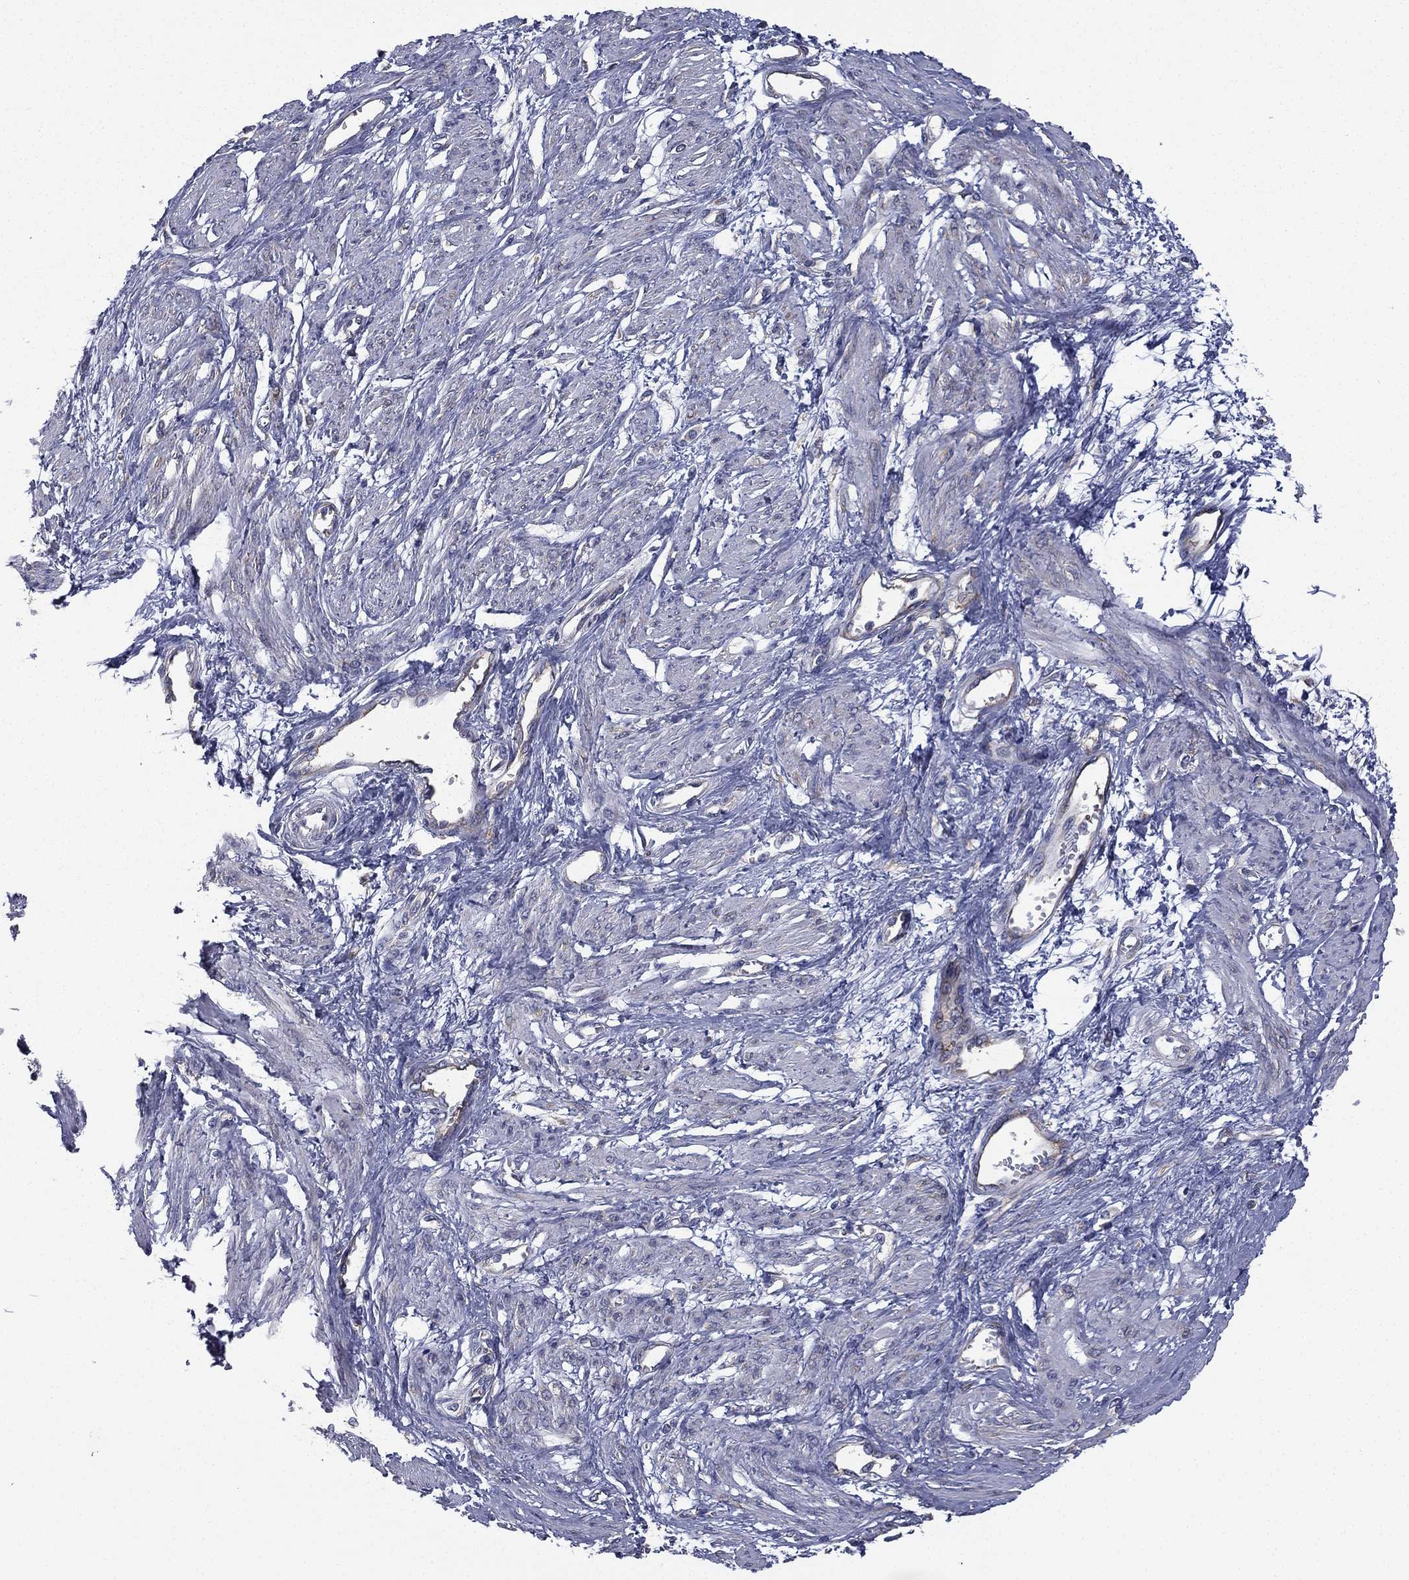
{"staining": {"intensity": "negative", "quantity": "none", "location": "none"}, "tissue": "smooth muscle", "cell_type": "Smooth muscle cells", "image_type": "normal", "snomed": [{"axis": "morphology", "description": "Normal tissue, NOS"}, {"axis": "topography", "description": "Smooth muscle"}, {"axis": "topography", "description": "Uterus"}], "caption": "Immunohistochemistry (IHC) histopathology image of normal smooth muscle: smooth muscle stained with DAB (3,3'-diaminobenzidine) displays no significant protein positivity in smooth muscle cells.", "gene": "FARSA", "patient": {"sex": "female", "age": 39}}